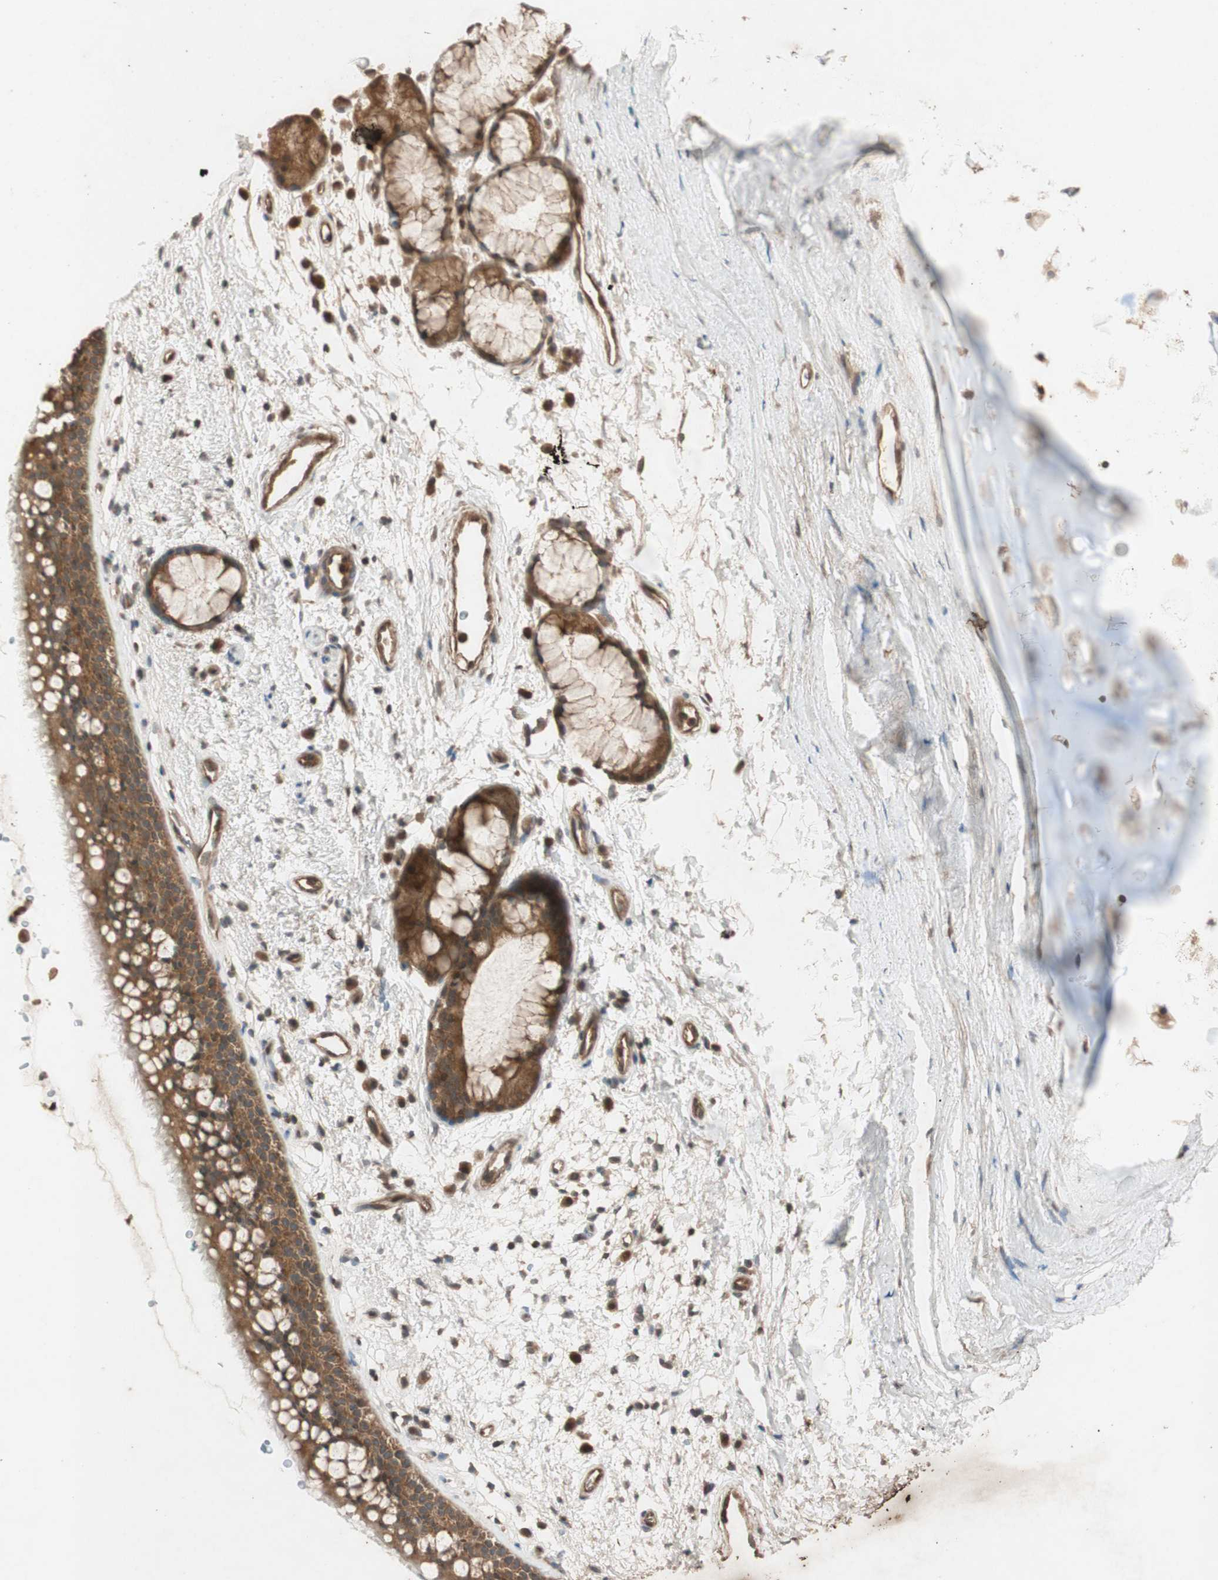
{"staining": {"intensity": "moderate", "quantity": ">75%", "location": "cytoplasmic/membranous"}, "tissue": "bronchus", "cell_type": "Respiratory epithelial cells", "image_type": "normal", "snomed": [{"axis": "morphology", "description": "Normal tissue, NOS"}, {"axis": "topography", "description": "Bronchus"}], "caption": "Respiratory epithelial cells display medium levels of moderate cytoplasmic/membranous staining in about >75% of cells in benign bronchus. Using DAB (brown) and hematoxylin (blue) stains, captured at high magnification using brightfield microscopy.", "gene": "EPHA8", "patient": {"sex": "female", "age": 54}}